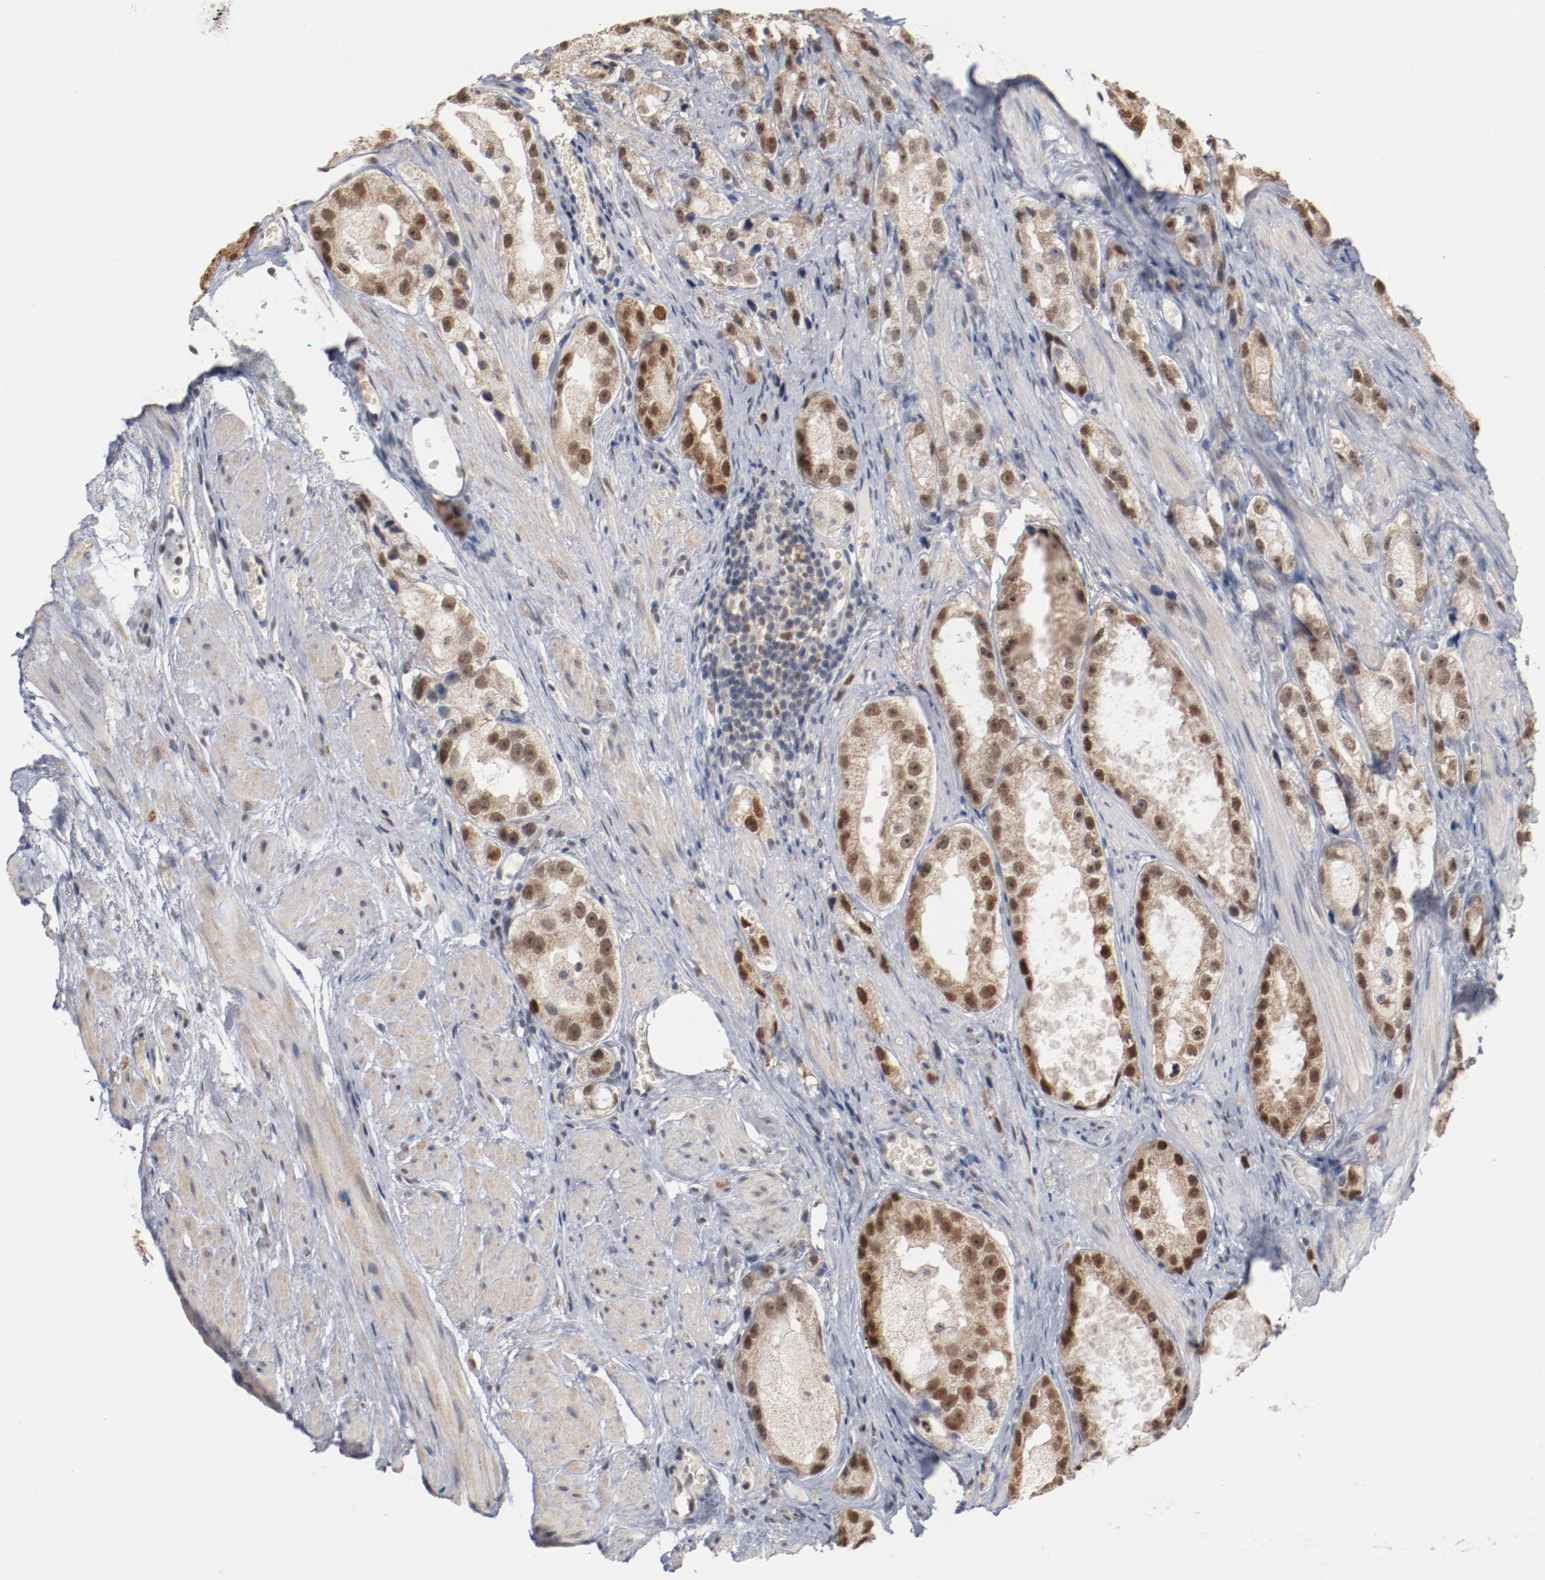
{"staining": {"intensity": "moderate", "quantity": "25%-75%", "location": "nuclear"}, "tissue": "prostate cancer", "cell_type": "Tumor cells", "image_type": "cancer", "snomed": [{"axis": "morphology", "description": "Adenocarcinoma, High grade"}, {"axis": "topography", "description": "Prostate"}], "caption": "Human prostate high-grade adenocarcinoma stained for a protein (brown) demonstrates moderate nuclear positive expression in about 25%-75% of tumor cells.", "gene": "ERICH1", "patient": {"sex": "male", "age": 63}}